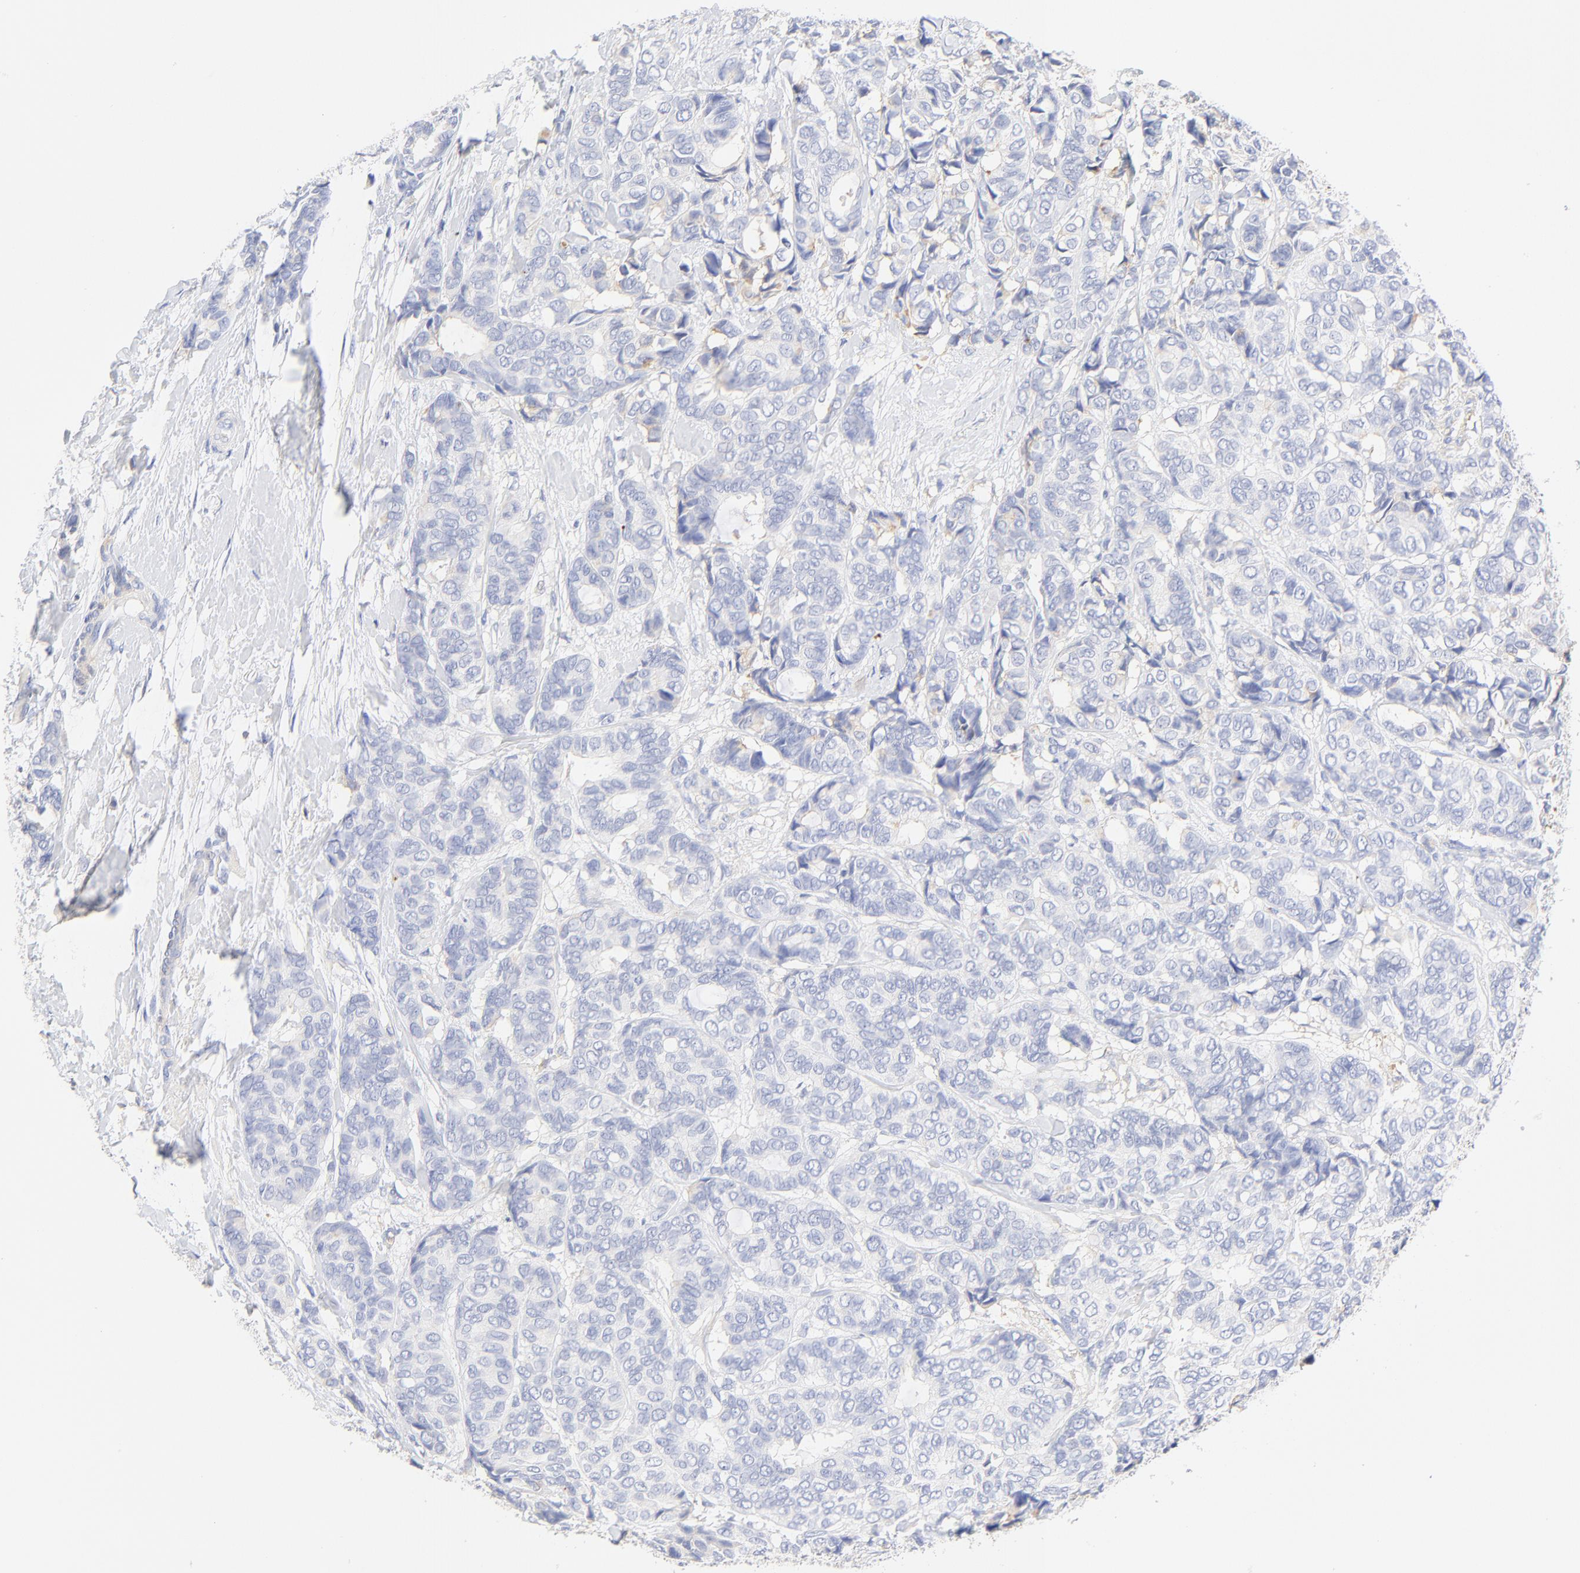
{"staining": {"intensity": "negative", "quantity": "none", "location": "none"}, "tissue": "breast cancer", "cell_type": "Tumor cells", "image_type": "cancer", "snomed": [{"axis": "morphology", "description": "Duct carcinoma"}, {"axis": "topography", "description": "Breast"}], "caption": "An immunohistochemistry (IHC) photomicrograph of breast cancer (invasive ductal carcinoma) is shown. There is no staining in tumor cells of breast cancer (invasive ductal carcinoma).", "gene": "MDGA2", "patient": {"sex": "female", "age": 87}}